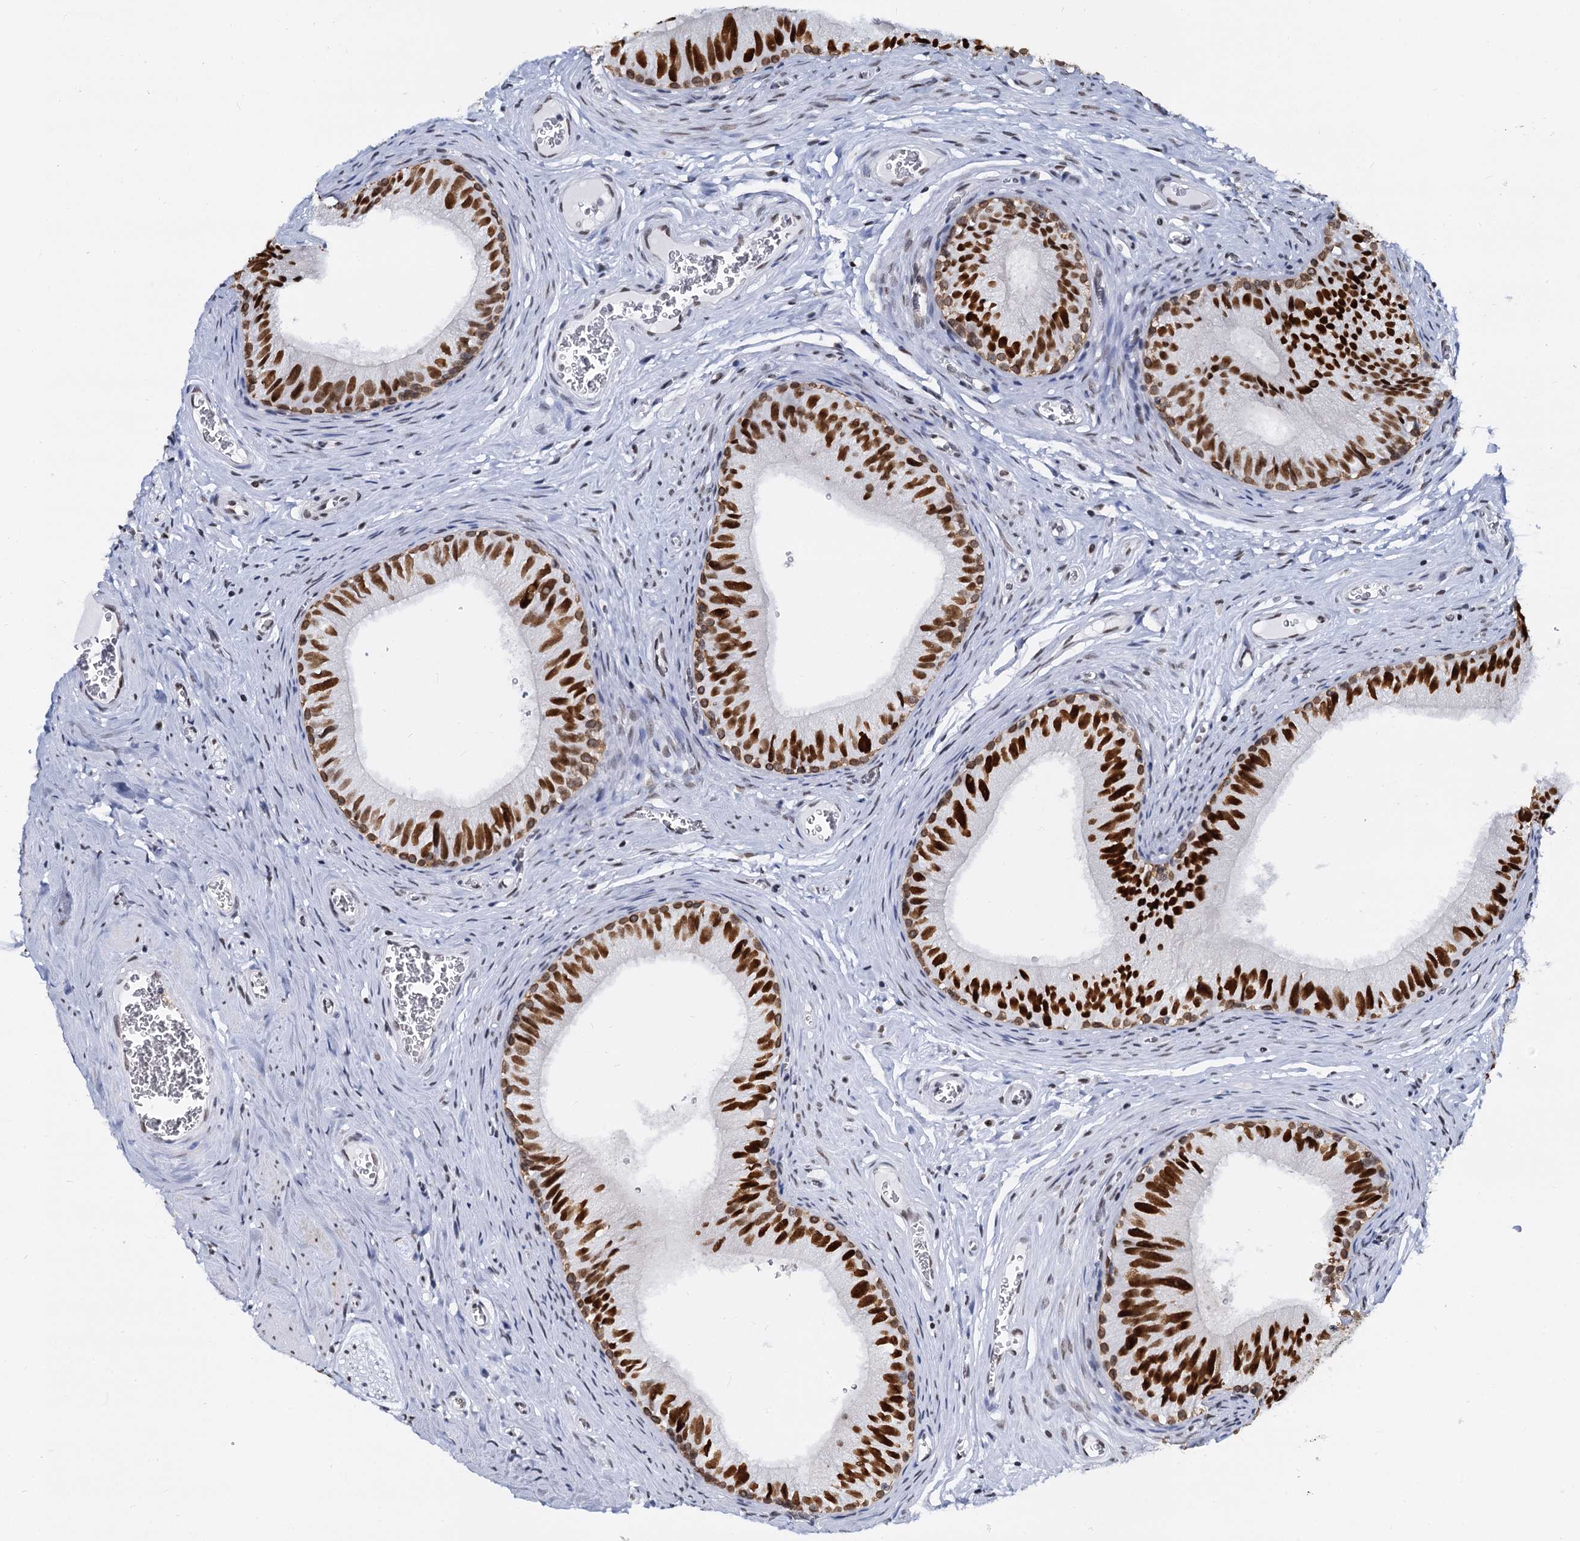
{"staining": {"intensity": "strong", "quantity": ">75%", "location": "nuclear"}, "tissue": "epididymis", "cell_type": "Glandular cells", "image_type": "normal", "snomed": [{"axis": "morphology", "description": "Normal tissue, NOS"}, {"axis": "topography", "description": "Epididymis"}], "caption": "Immunohistochemical staining of normal human epididymis reveals high levels of strong nuclear expression in about >75% of glandular cells.", "gene": "CMAS", "patient": {"sex": "male", "age": 42}}